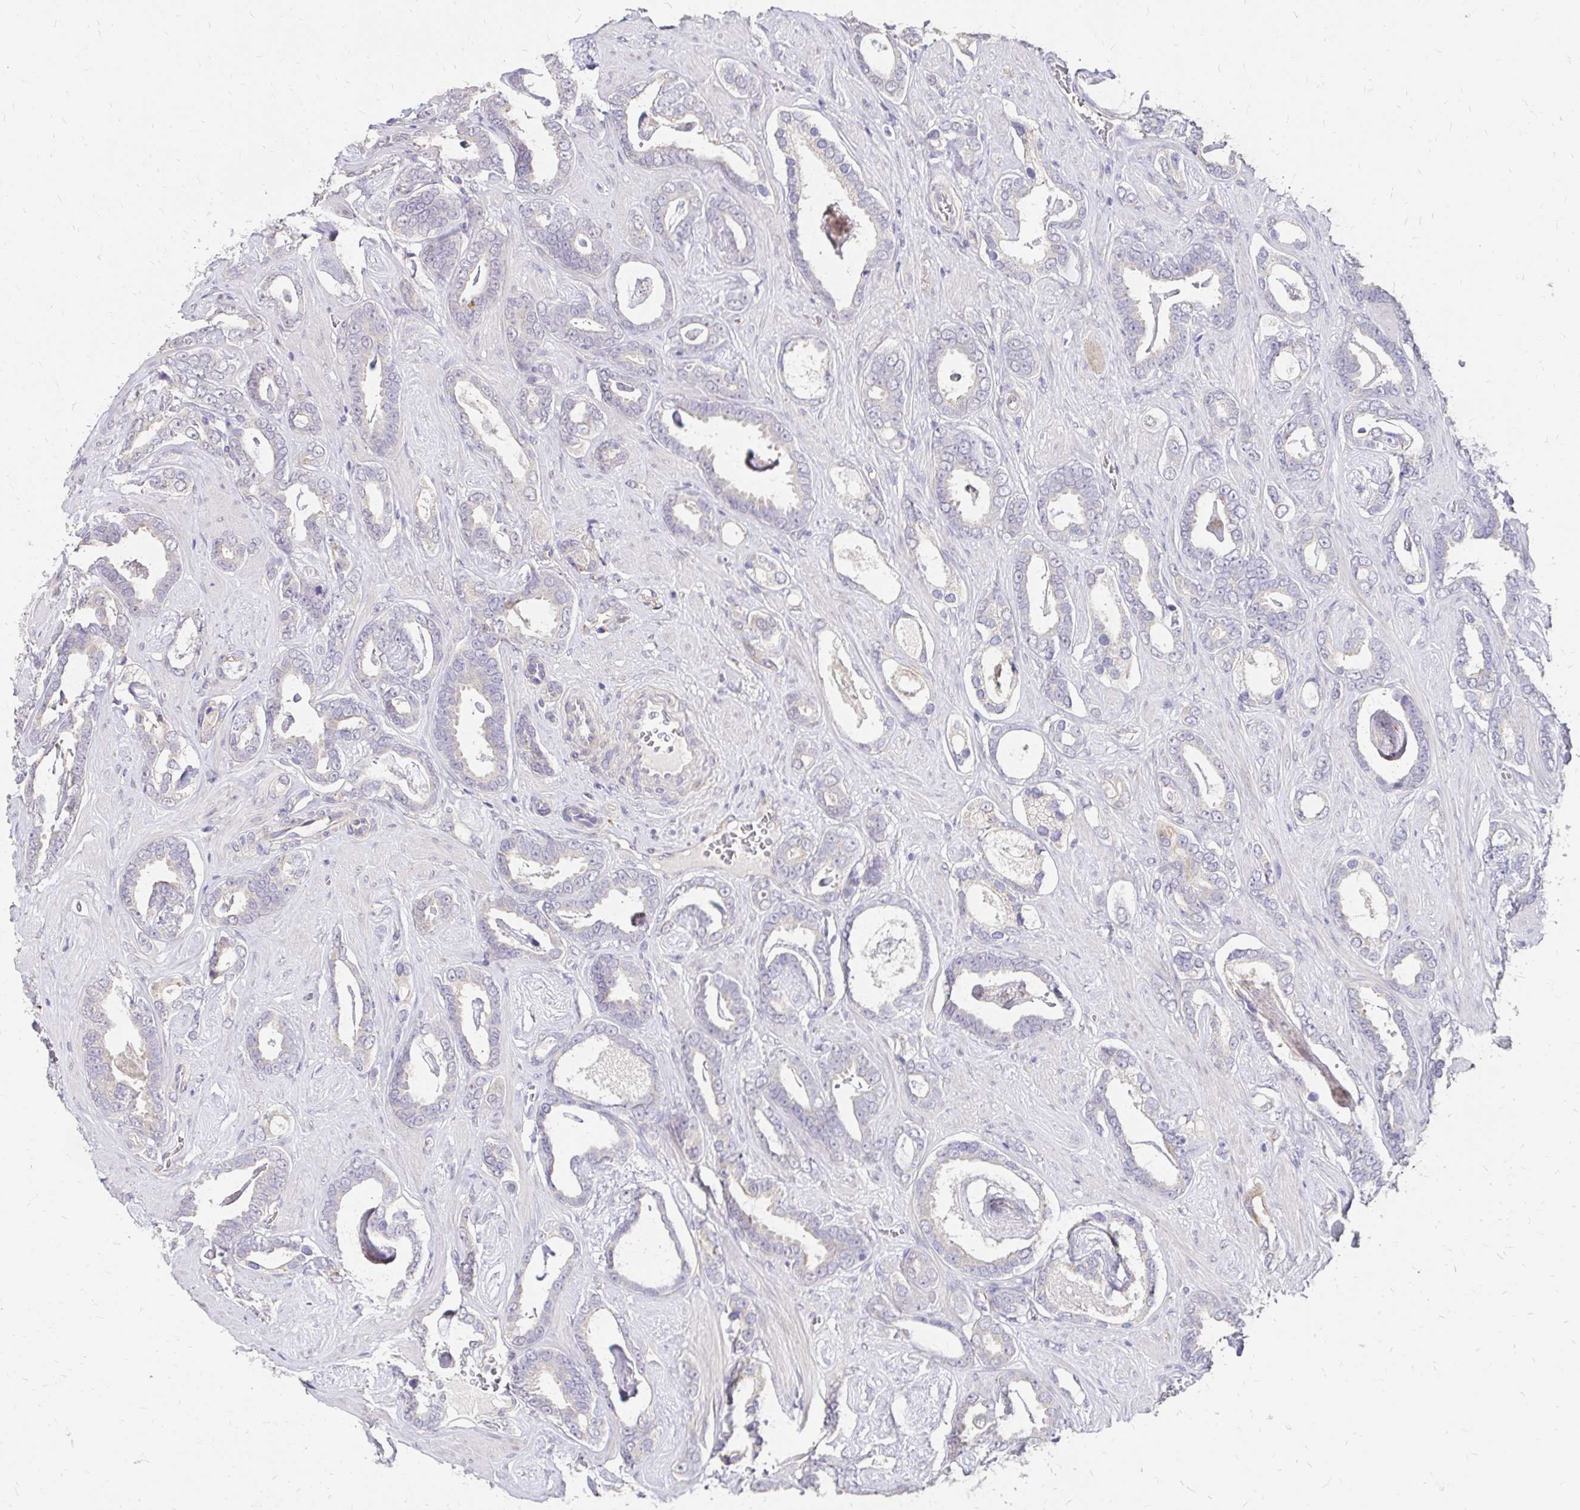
{"staining": {"intensity": "negative", "quantity": "none", "location": "none"}, "tissue": "prostate cancer", "cell_type": "Tumor cells", "image_type": "cancer", "snomed": [{"axis": "morphology", "description": "Adenocarcinoma, High grade"}, {"axis": "topography", "description": "Prostate"}], "caption": "DAB immunohistochemical staining of prostate cancer exhibits no significant positivity in tumor cells.", "gene": "PRIMA1", "patient": {"sex": "male", "age": 63}}